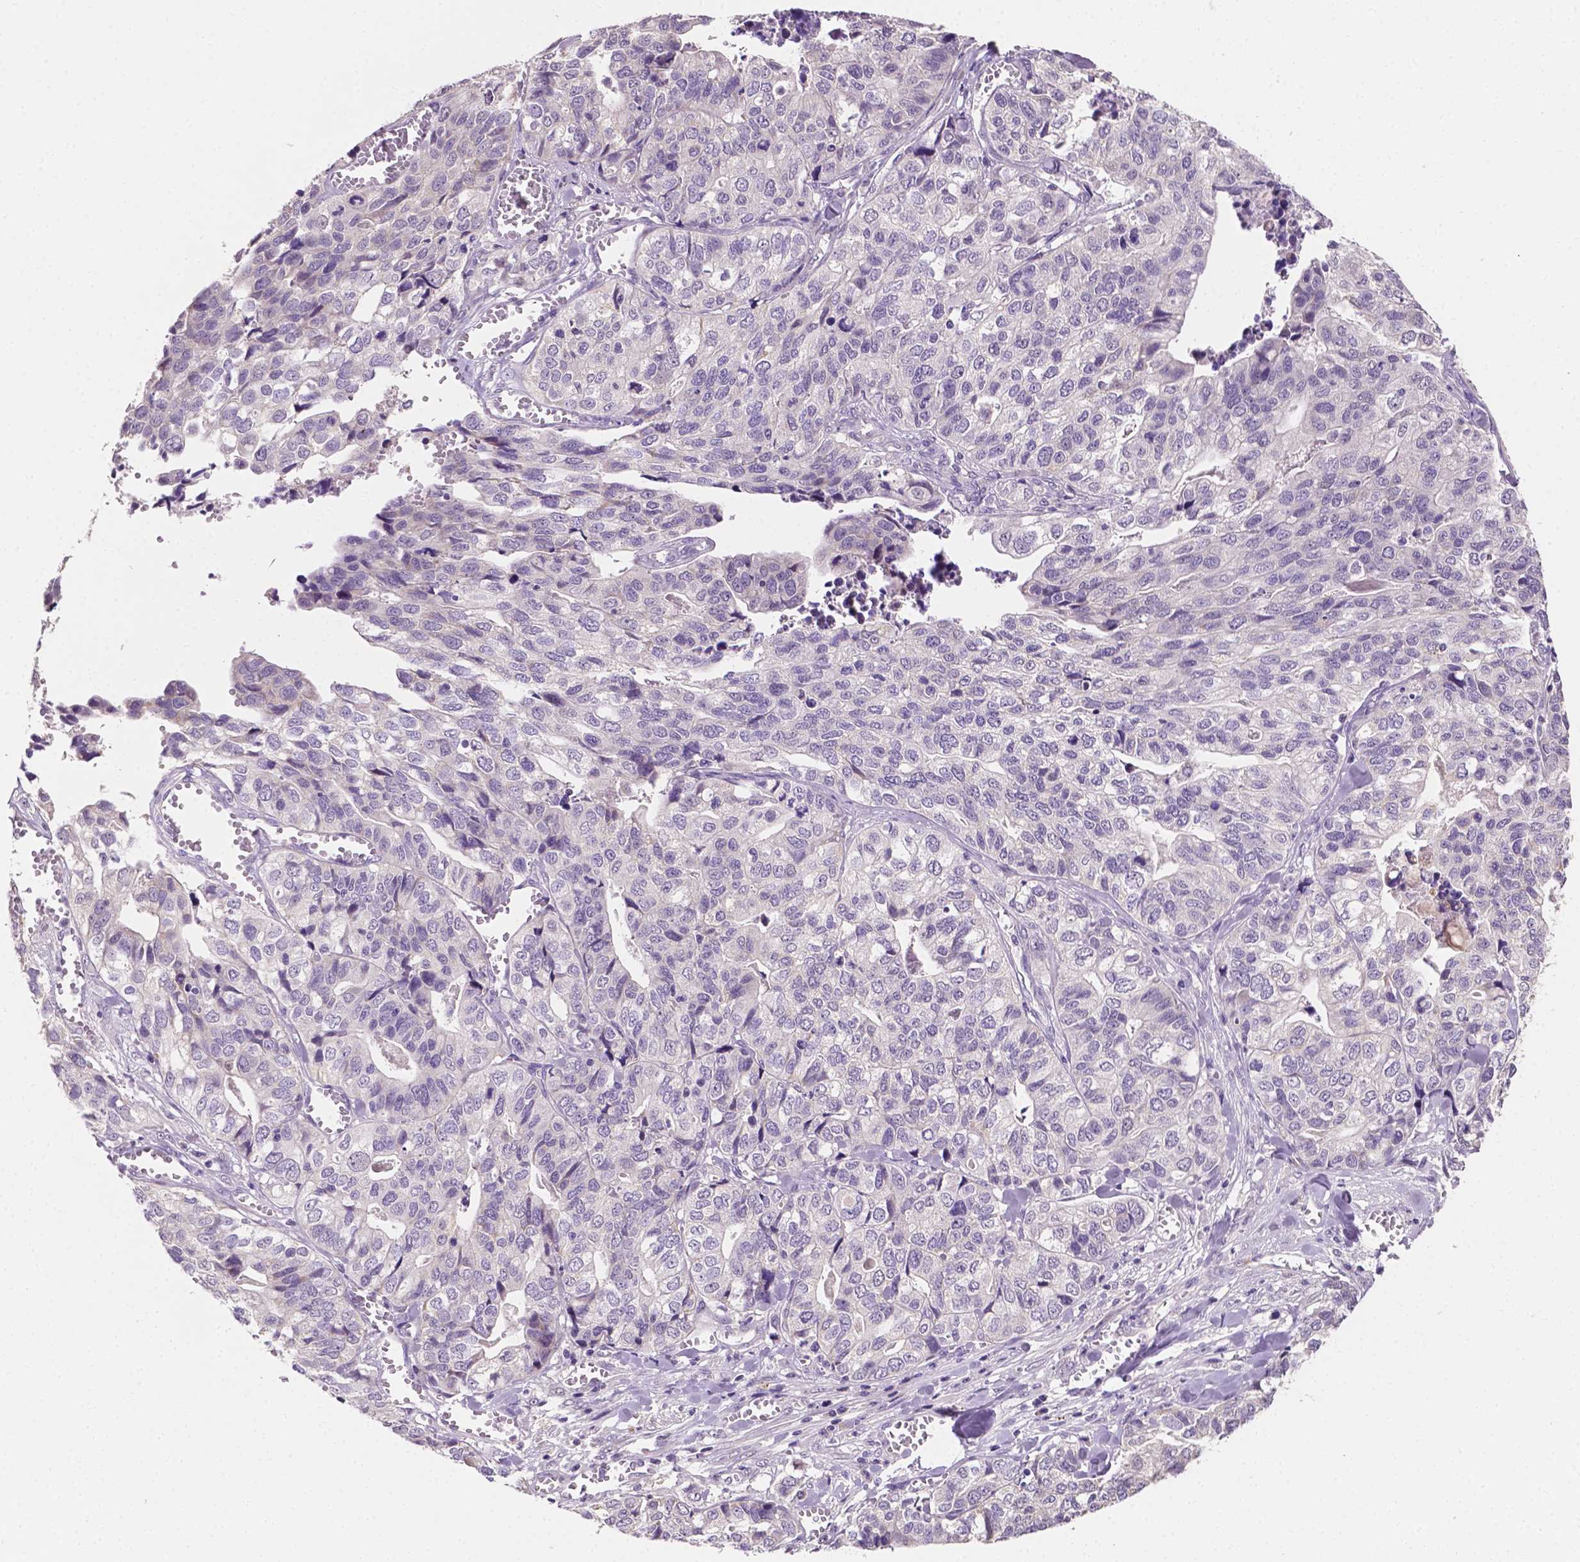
{"staining": {"intensity": "negative", "quantity": "none", "location": "none"}, "tissue": "stomach cancer", "cell_type": "Tumor cells", "image_type": "cancer", "snomed": [{"axis": "morphology", "description": "Adenocarcinoma, NOS"}, {"axis": "topography", "description": "Stomach, upper"}], "caption": "This is a photomicrograph of immunohistochemistry (IHC) staining of adenocarcinoma (stomach), which shows no expression in tumor cells.", "gene": "MROH6", "patient": {"sex": "female", "age": 67}}